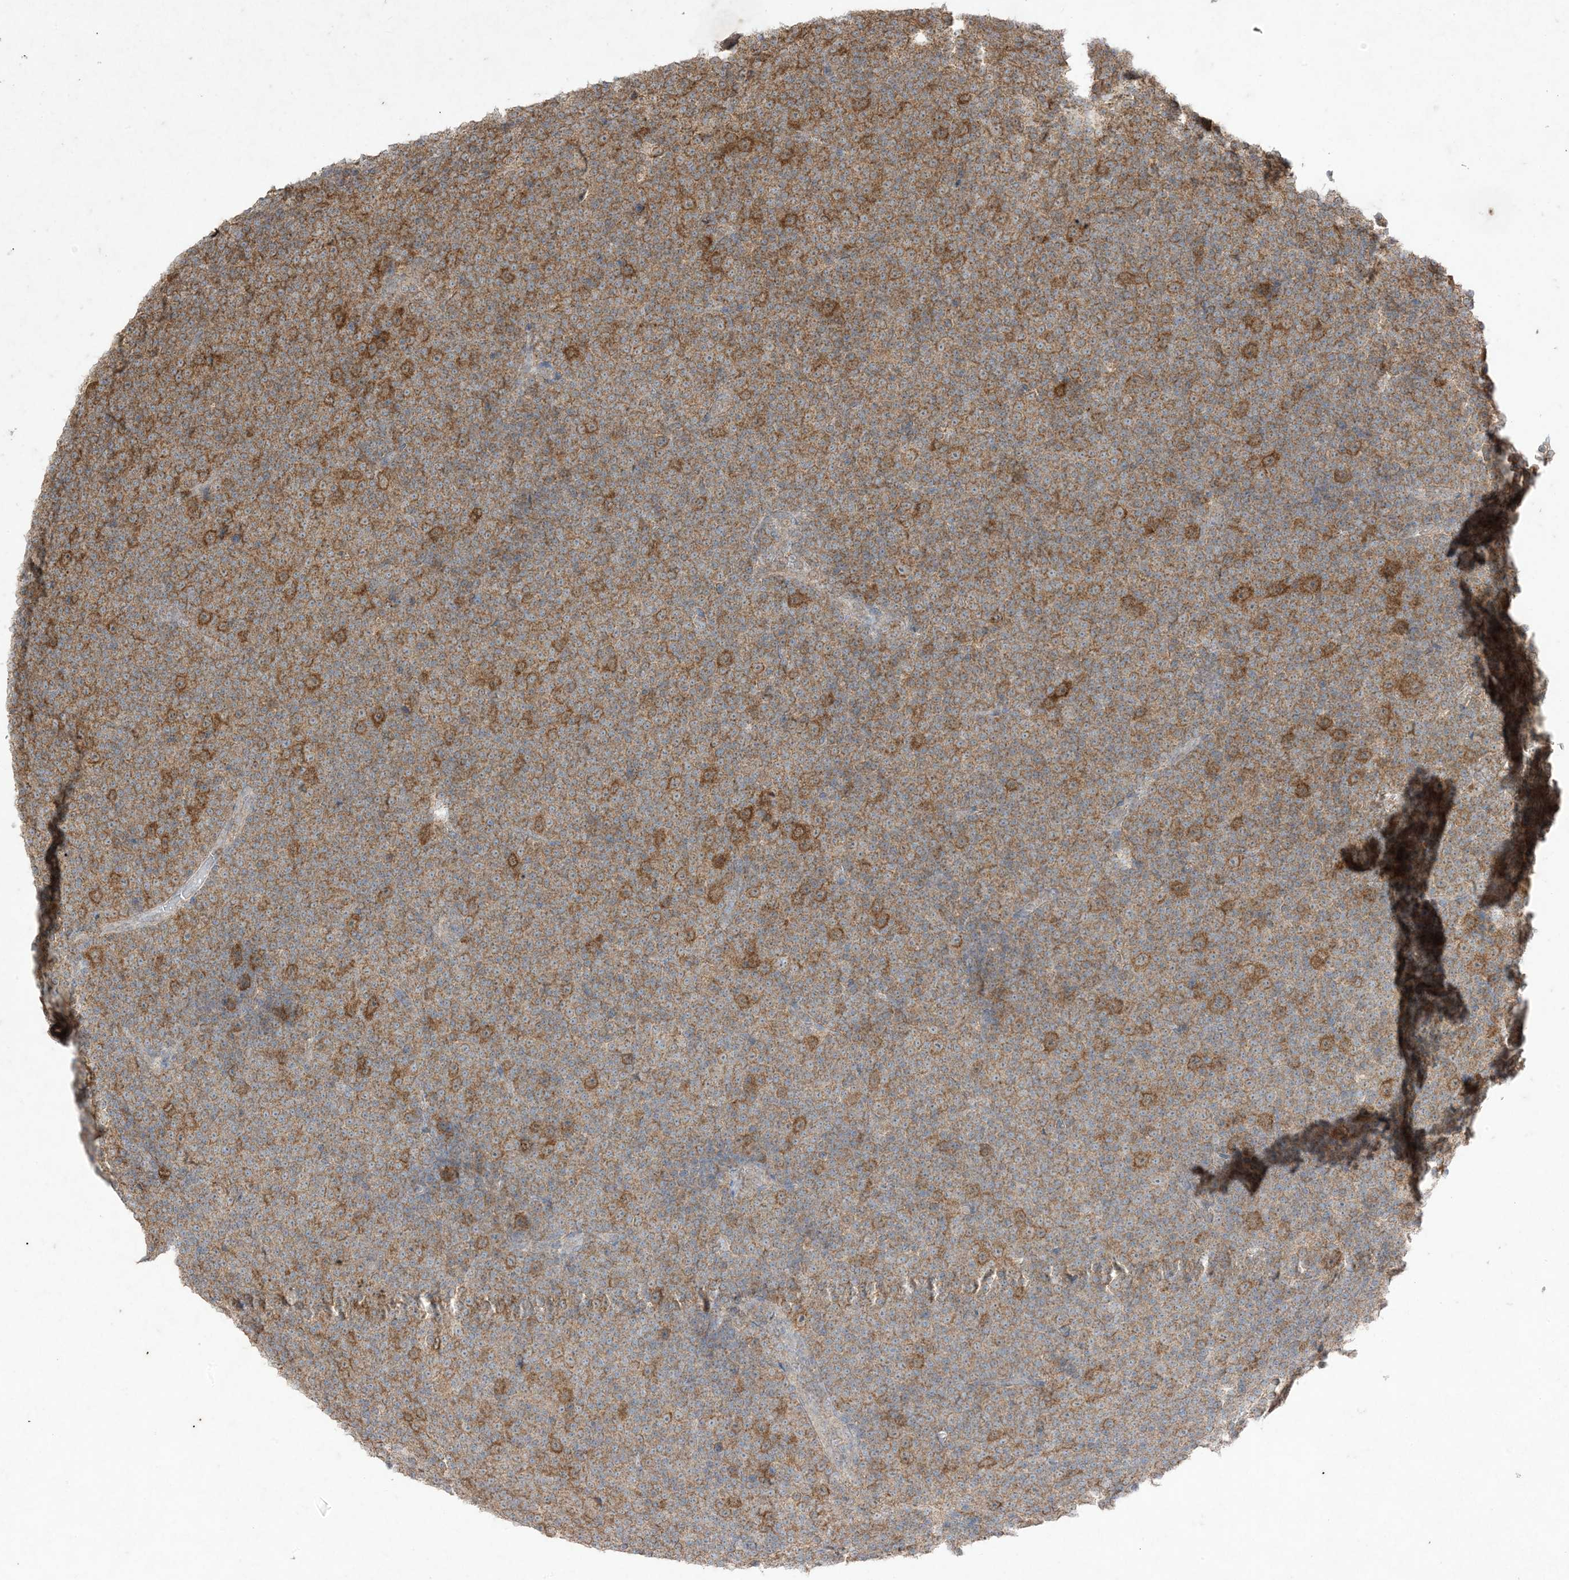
{"staining": {"intensity": "moderate", "quantity": ">75%", "location": "cytoplasmic/membranous"}, "tissue": "lymphoma", "cell_type": "Tumor cells", "image_type": "cancer", "snomed": [{"axis": "morphology", "description": "Malignant lymphoma, non-Hodgkin's type, Low grade"}, {"axis": "topography", "description": "Lymph node"}], "caption": "Lymphoma stained for a protein reveals moderate cytoplasmic/membranous positivity in tumor cells.", "gene": "UBE2C", "patient": {"sex": "female", "age": 67}}